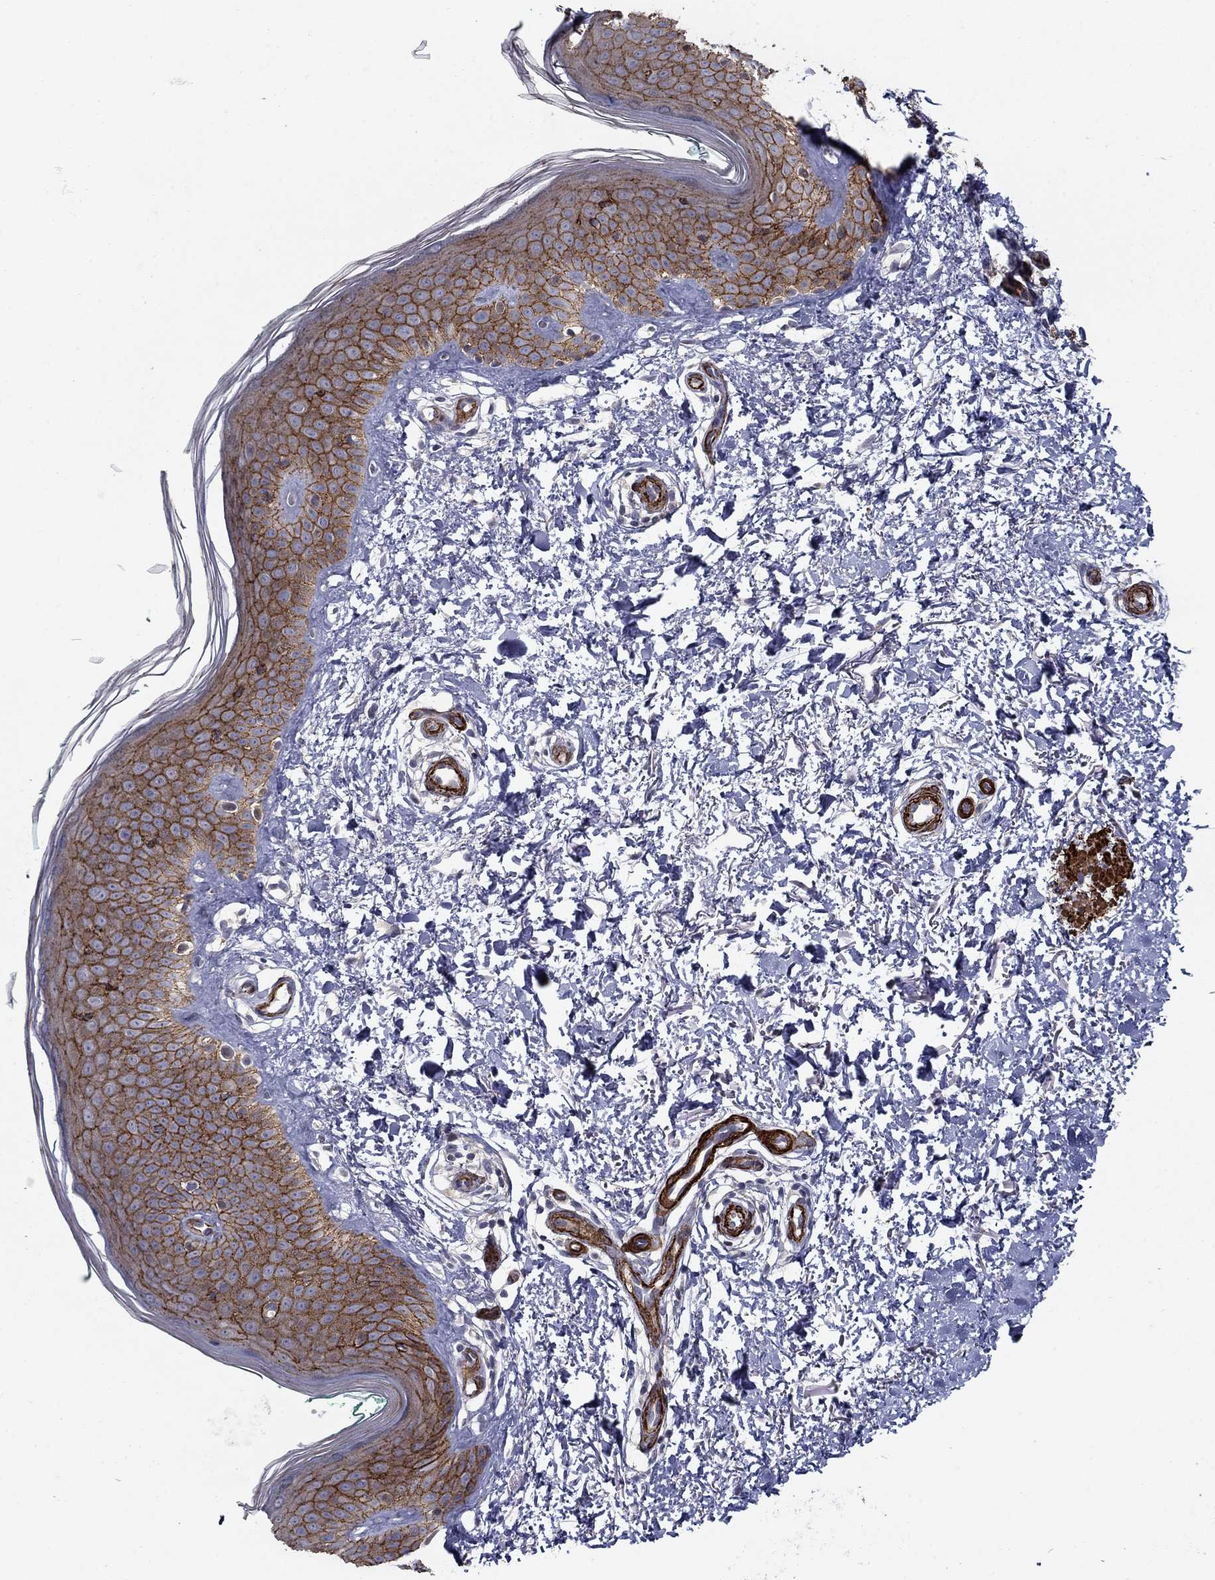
{"staining": {"intensity": "negative", "quantity": "none", "location": "none"}, "tissue": "skin", "cell_type": "Fibroblasts", "image_type": "normal", "snomed": [{"axis": "morphology", "description": "Normal tissue, NOS"}, {"axis": "morphology", "description": "Inflammation, NOS"}, {"axis": "morphology", "description": "Fibrosis, NOS"}, {"axis": "topography", "description": "Skin"}], "caption": "This is an immunohistochemistry photomicrograph of benign human skin. There is no positivity in fibroblasts.", "gene": "KRBA1", "patient": {"sex": "male", "age": 71}}